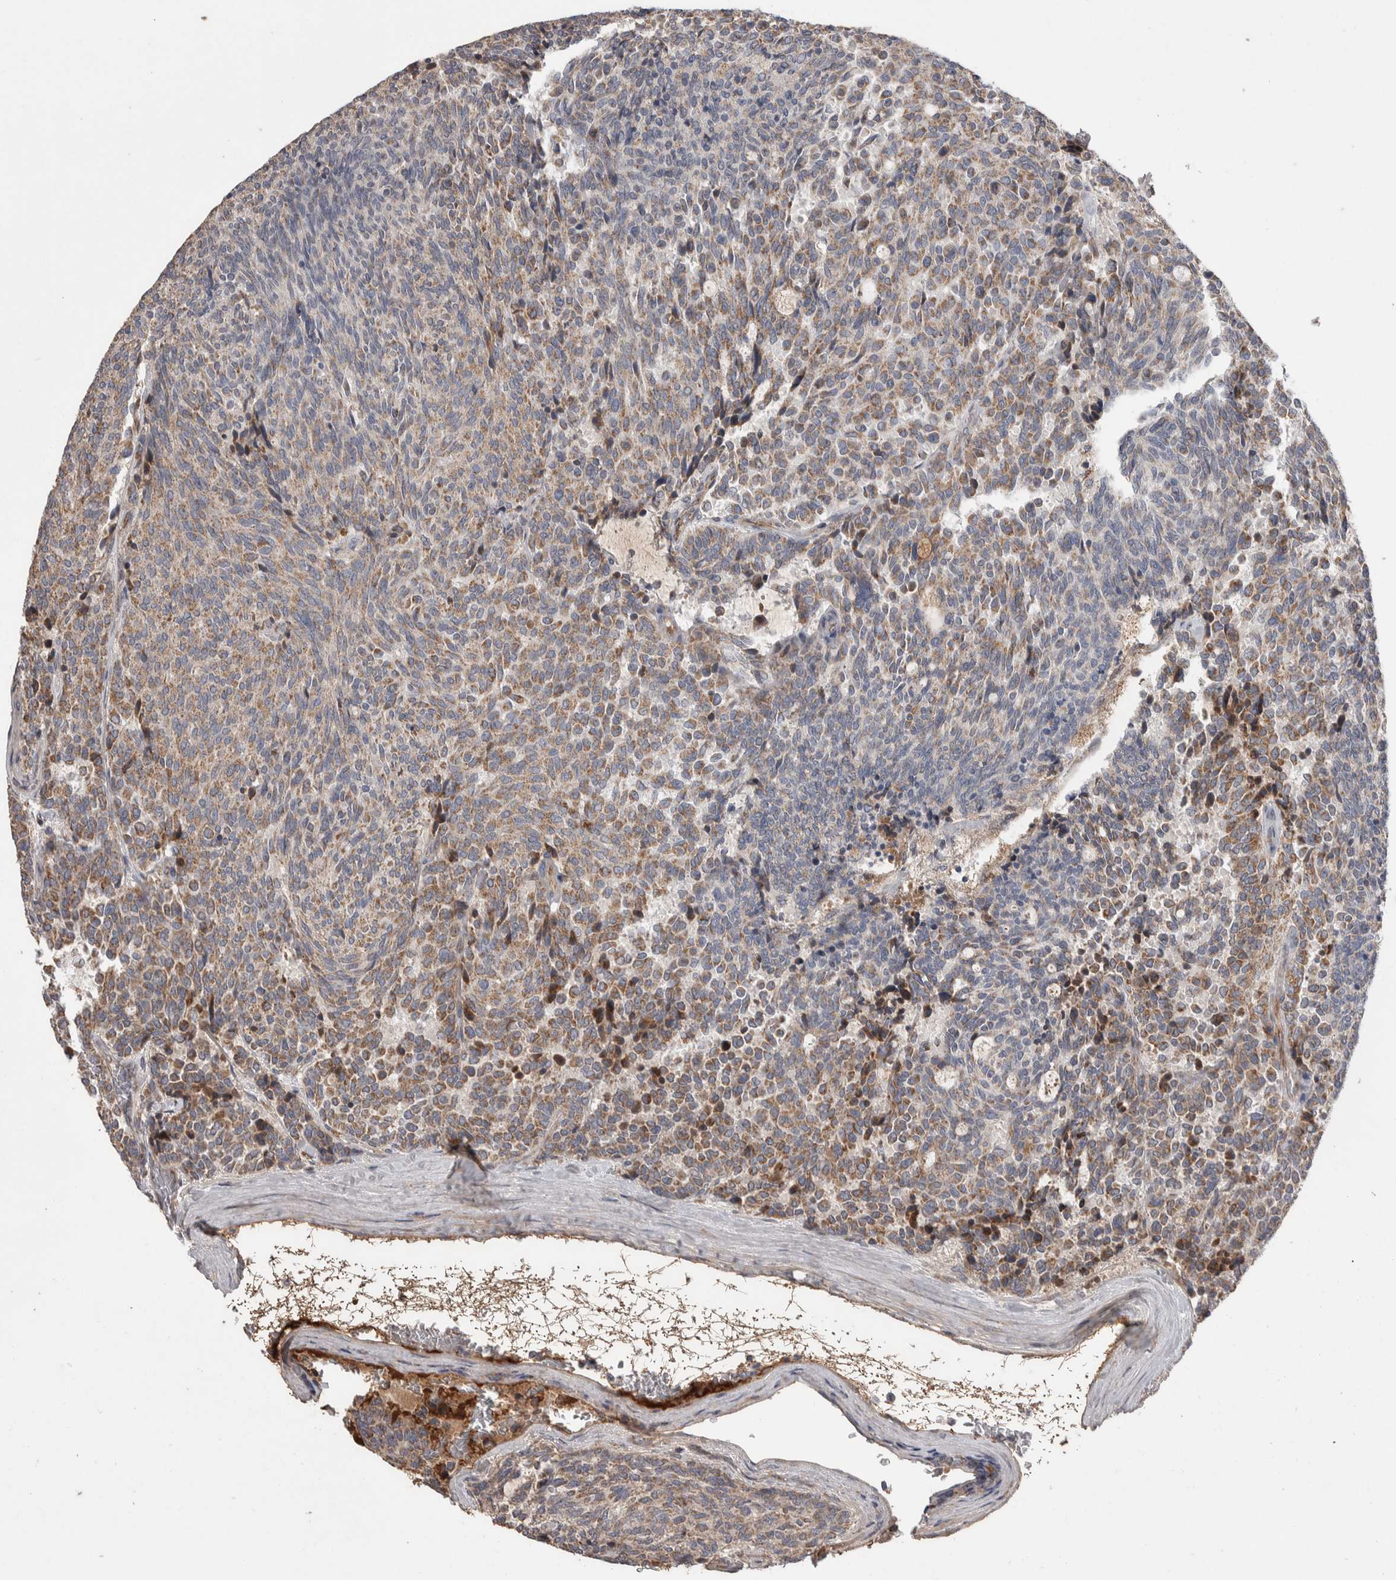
{"staining": {"intensity": "moderate", "quantity": ">75%", "location": "cytoplasmic/membranous"}, "tissue": "carcinoid", "cell_type": "Tumor cells", "image_type": "cancer", "snomed": [{"axis": "morphology", "description": "Carcinoid, malignant, NOS"}, {"axis": "topography", "description": "Pancreas"}], "caption": "Tumor cells show moderate cytoplasmic/membranous positivity in approximately >75% of cells in carcinoid (malignant). Using DAB (3,3'-diaminobenzidine) (brown) and hematoxylin (blue) stains, captured at high magnification using brightfield microscopy.", "gene": "SCO1", "patient": {"sex": "female", "age": 54}}